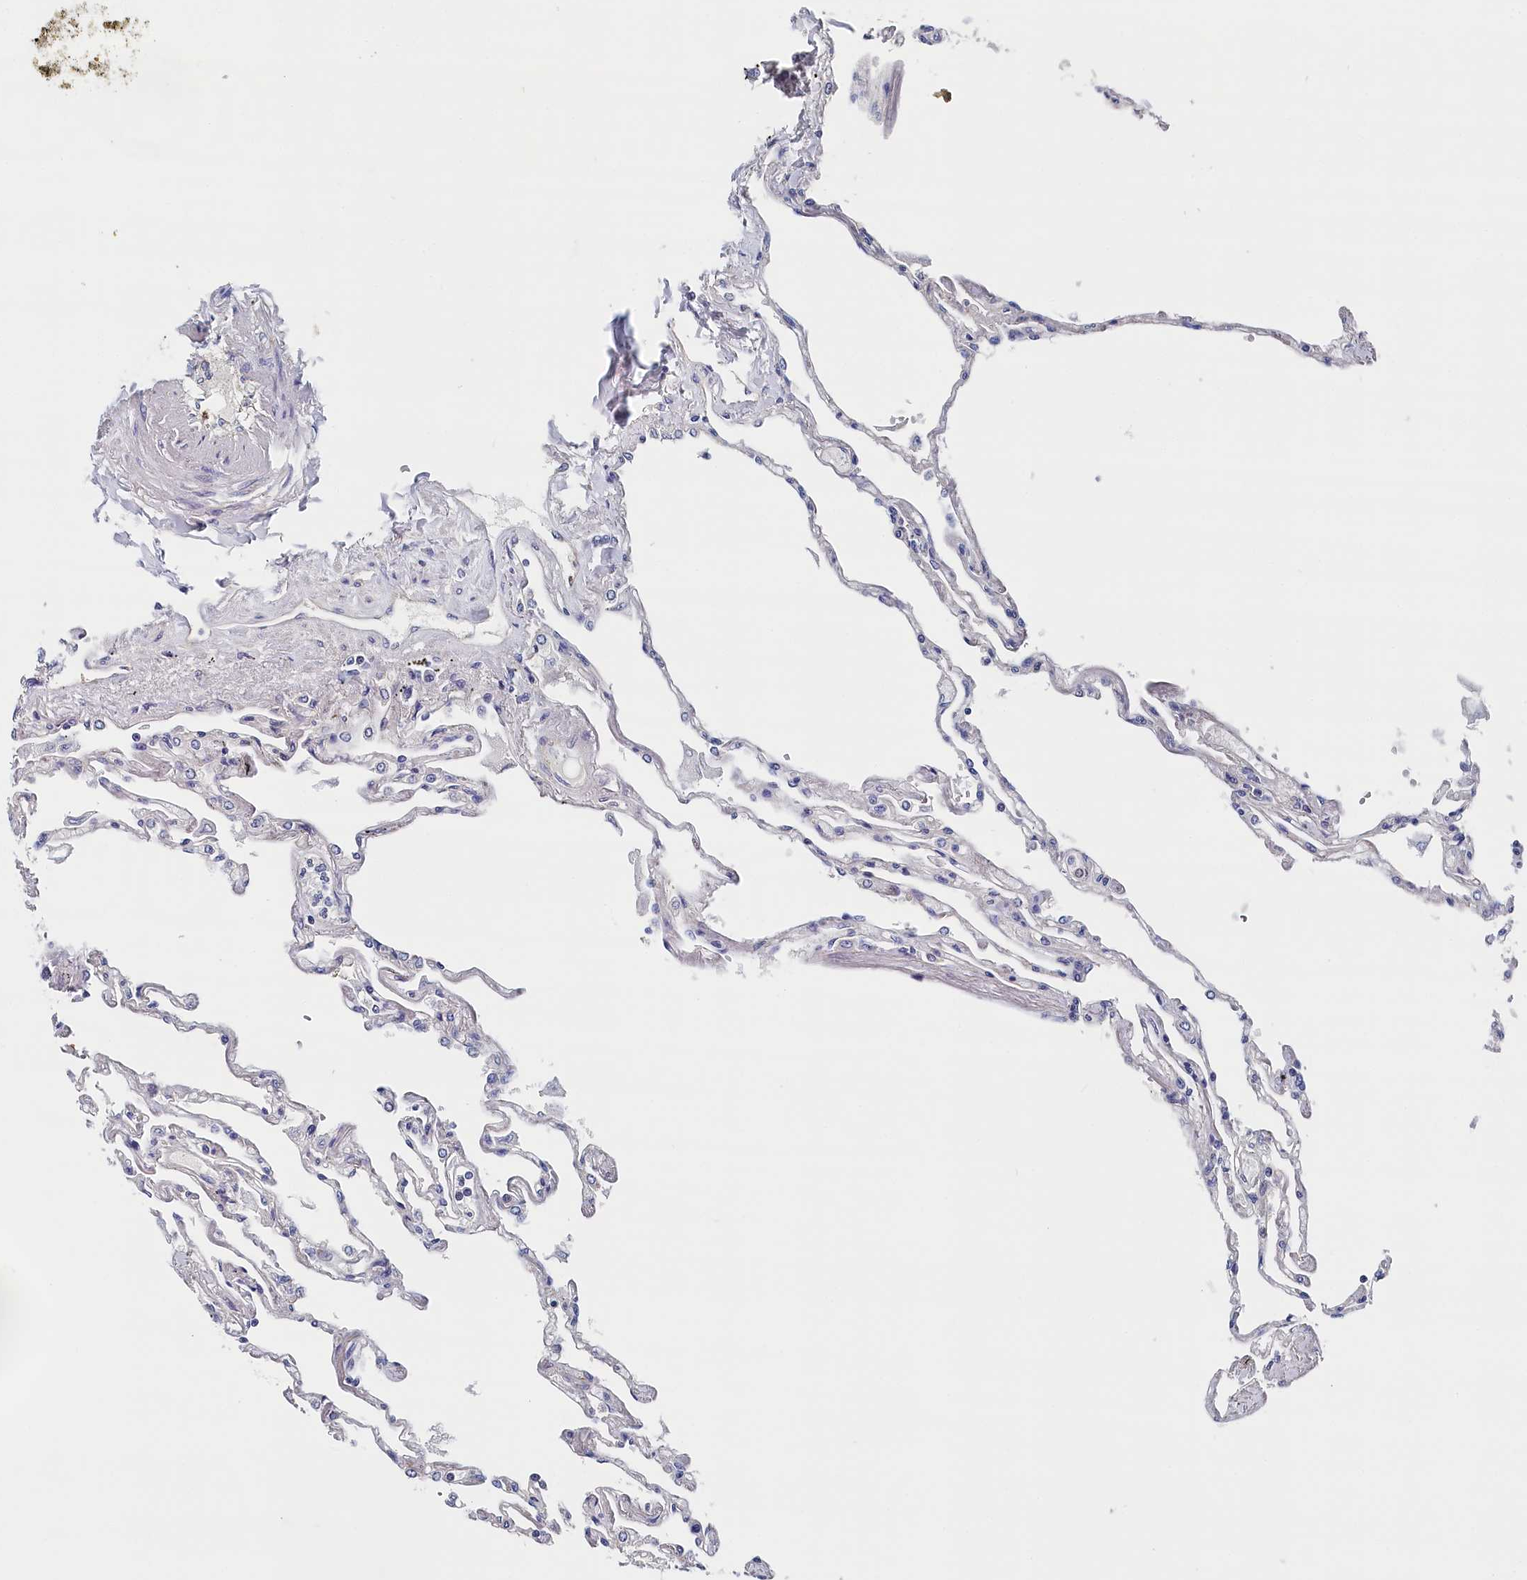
{"staining": {"intensity": "weak", "quantity": "<25%", "location": "cytoplasmic/membranous"}, "tissue": "lung", "cell_type": "Alveolar cells", "image_type": "normal", "snomed": [{"axis": "morphology", "description": "Normal tissue, NOS"}, {"axis": "topography", "description": "Lung"}], "caption": "Human lung stained for a protein using IHC exhibits no positivity in alveolar cells.", "gene": "BHMT", "patient": {"sex": "female", "age": 67}}